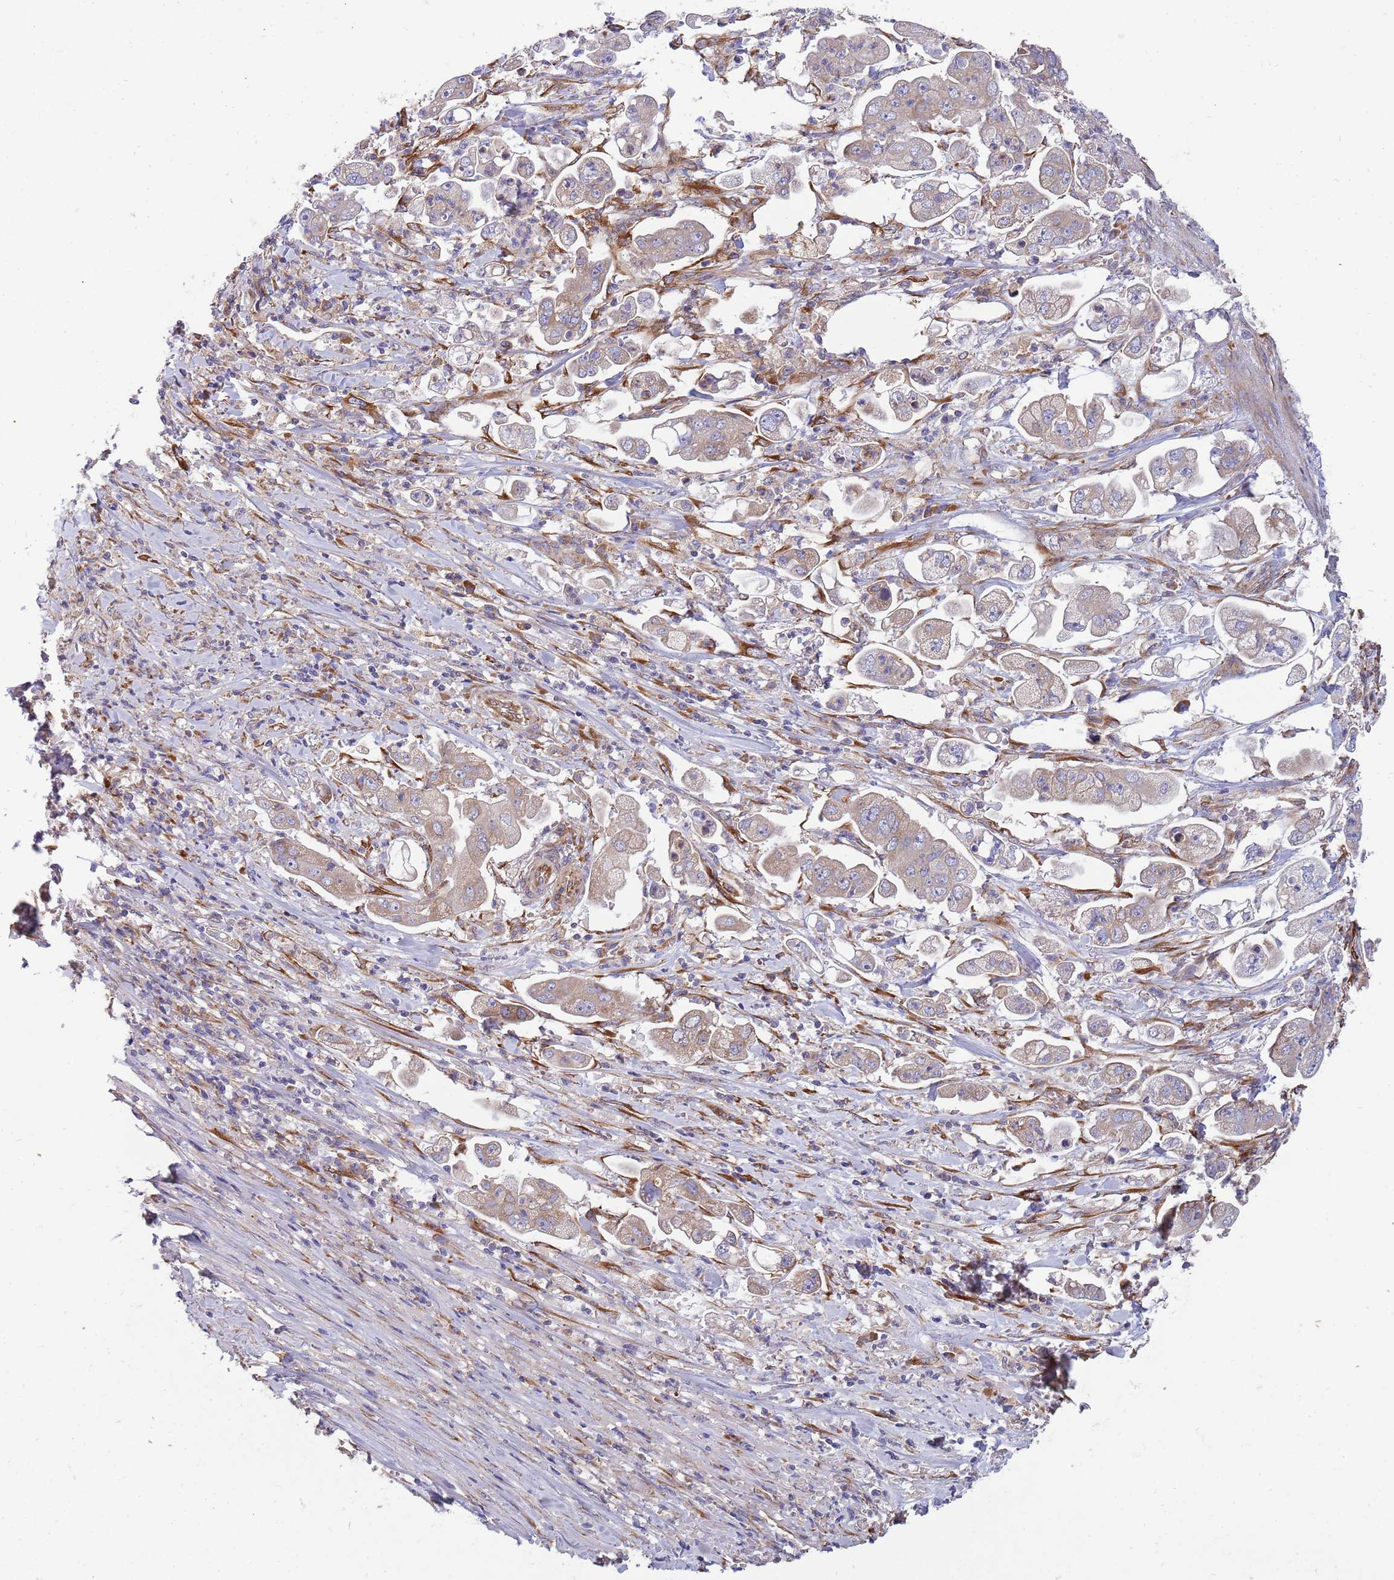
{"staining": {"intensity": "weak", "quantity": ">75%", "location": "cytoplasmic/membranous"}, "tissue": "stomach cancer", "cell_type": "Tumor cells", "image_type": "cancer", "snomed": [{"axis": "morphology", "description": "Adenocarcinoma, NOS"}, {"axis": "topography", "description": "Stomach"}], "caption": "There is low levels of weak cytoplasmic/membranous staining in tumor cells of stomach adenocarcinoma, as demonstrated by immunohistochemical staining (brown color).", "gene": "ARMCX6", "patient": {"sex": "male", "age": 62}}